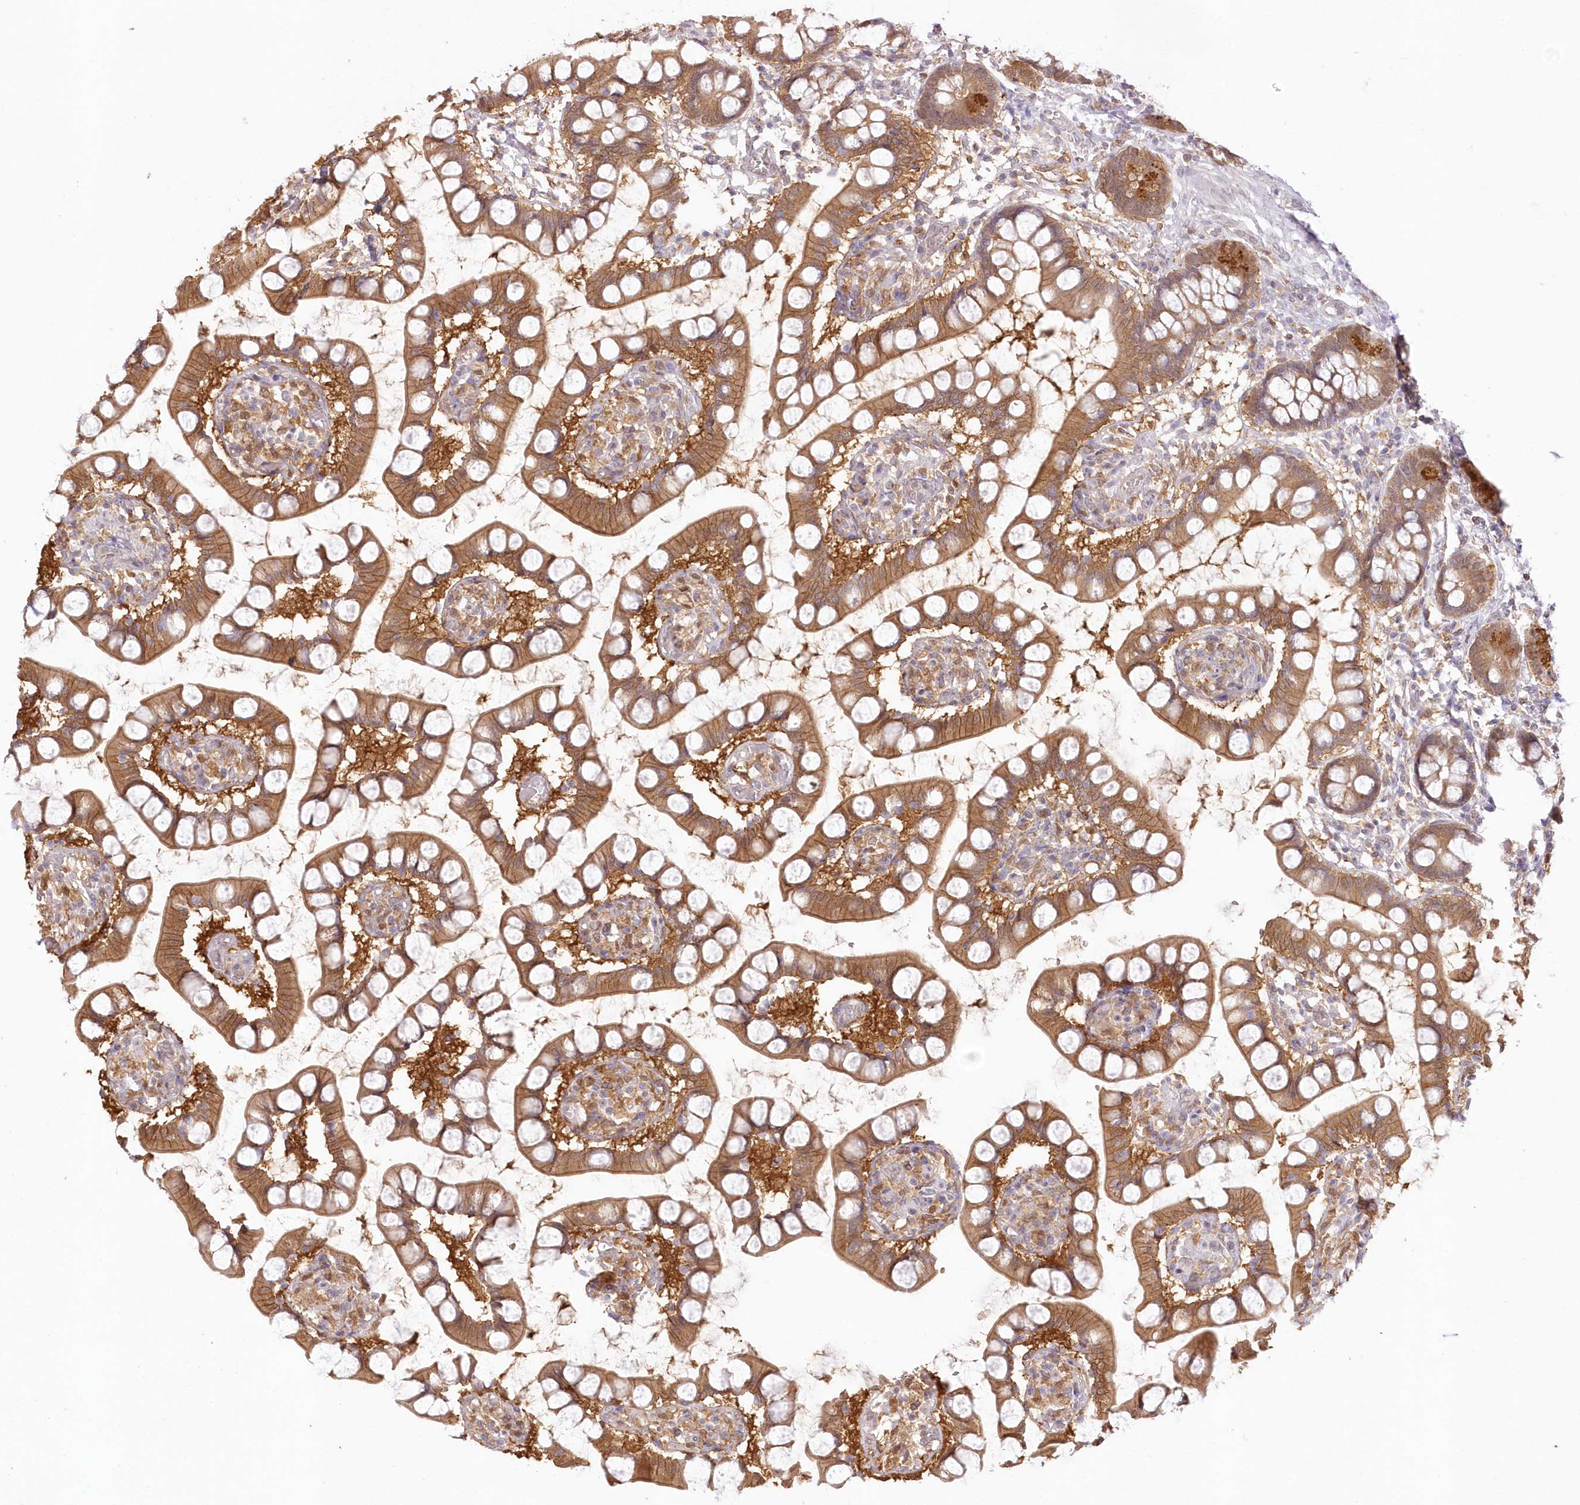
{"staining": {"intensity": "moderate", "quantity": ">75%", "location": "cytoplasmic/membranous"}, "tissue": "small intestine", "cell_type": "Glandular cells", "image_type": "normal", "snomed": [{"axis": "morphology", "description": "Normal tissue, NOS"}, {"axis": "topography", "description": "Small intestine"}], "caption": "Moderate cytoplasmic/membranous expression for a protein is appreciated in approximately >75% of glandular cells of normal small intestine using immunohistochemistry.", "gene": "RNPEP", "patient": {"sex": "male", "age": 52}}